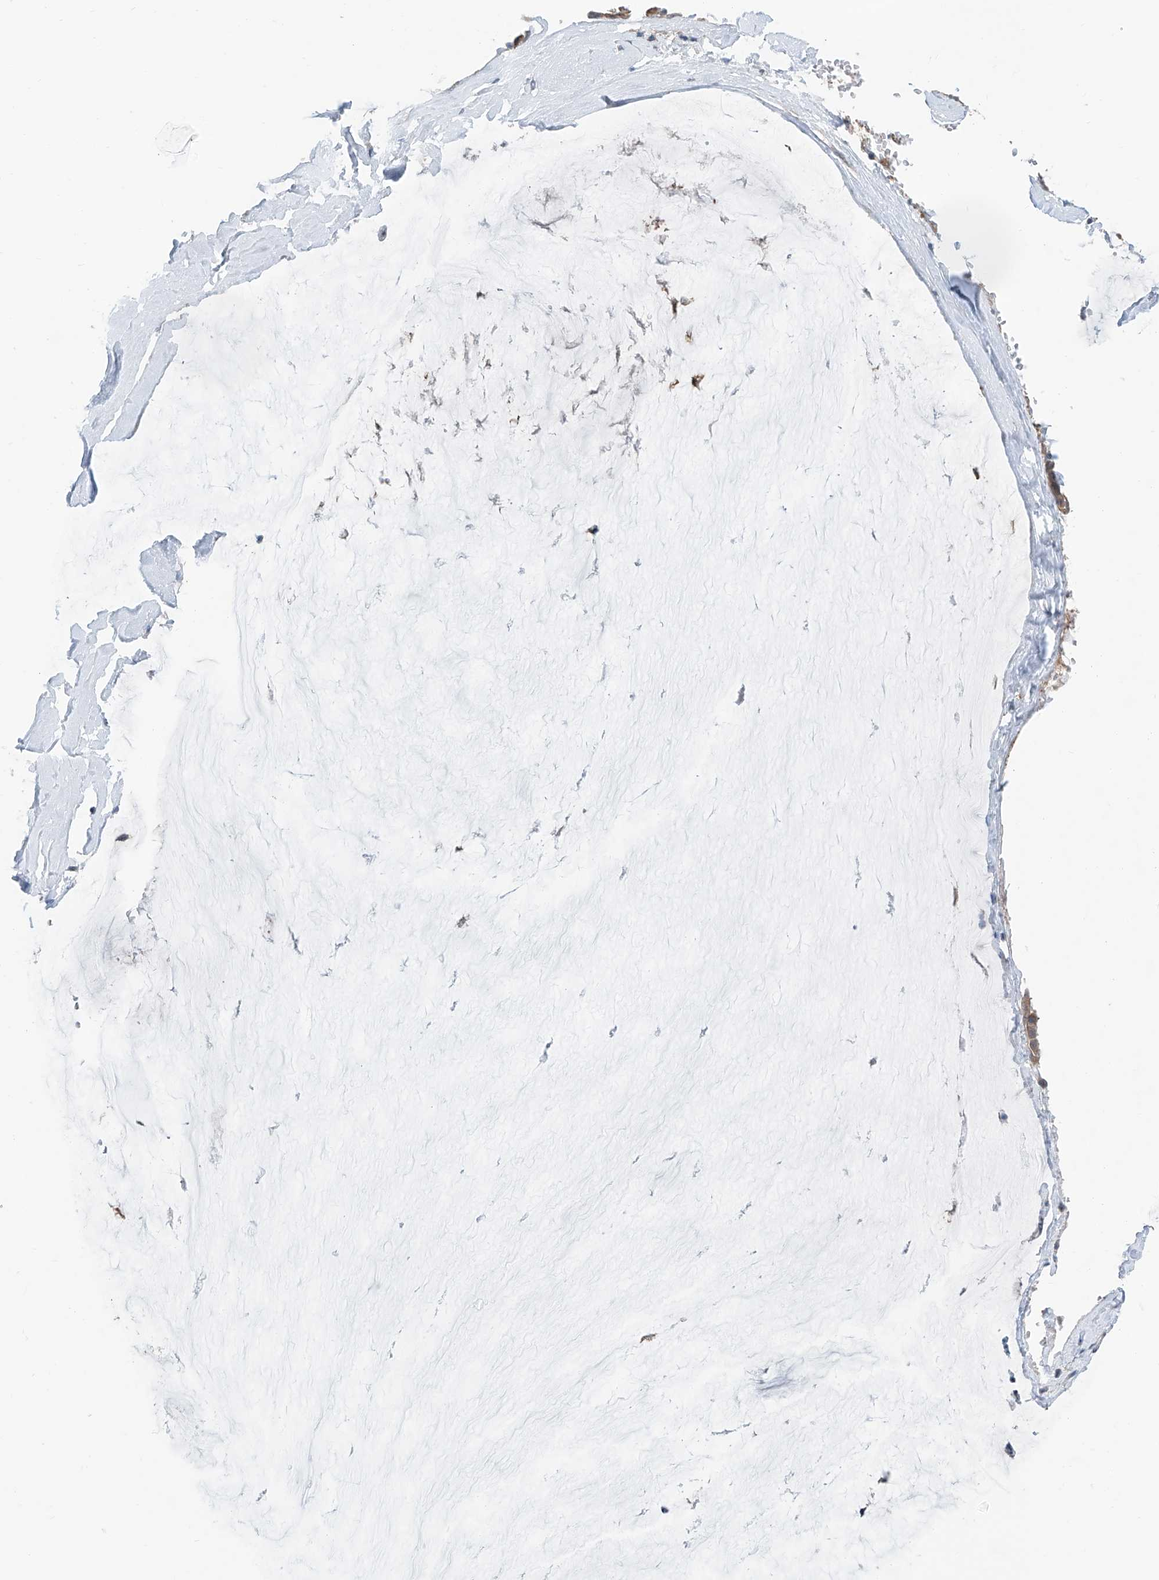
{"staining": {"intensity": "weak", "quantity": "<25%", "location": "cytoplasmic/membranous"}, "tissue": "ovarian cancer", "cell_type": "Tumor cells", "image_type": "cancer", "snomed": [{"axis": "morphology", "description": "Cystadenocarcinoma, mucinous, NOS"}, {"axis": "topography", "description": "Ovary"}], "caption": "Tumor cells are negative for protein expression in human ovarian cancer (mucinous cystadenocarcinoma). (DAB (3,3'-diaminobenzidine) immunohistochemistry visualized using brightfield microscopy, high magnification).", "gene": "KCNK10", "patient": {"sex": "female", "age": 39}}